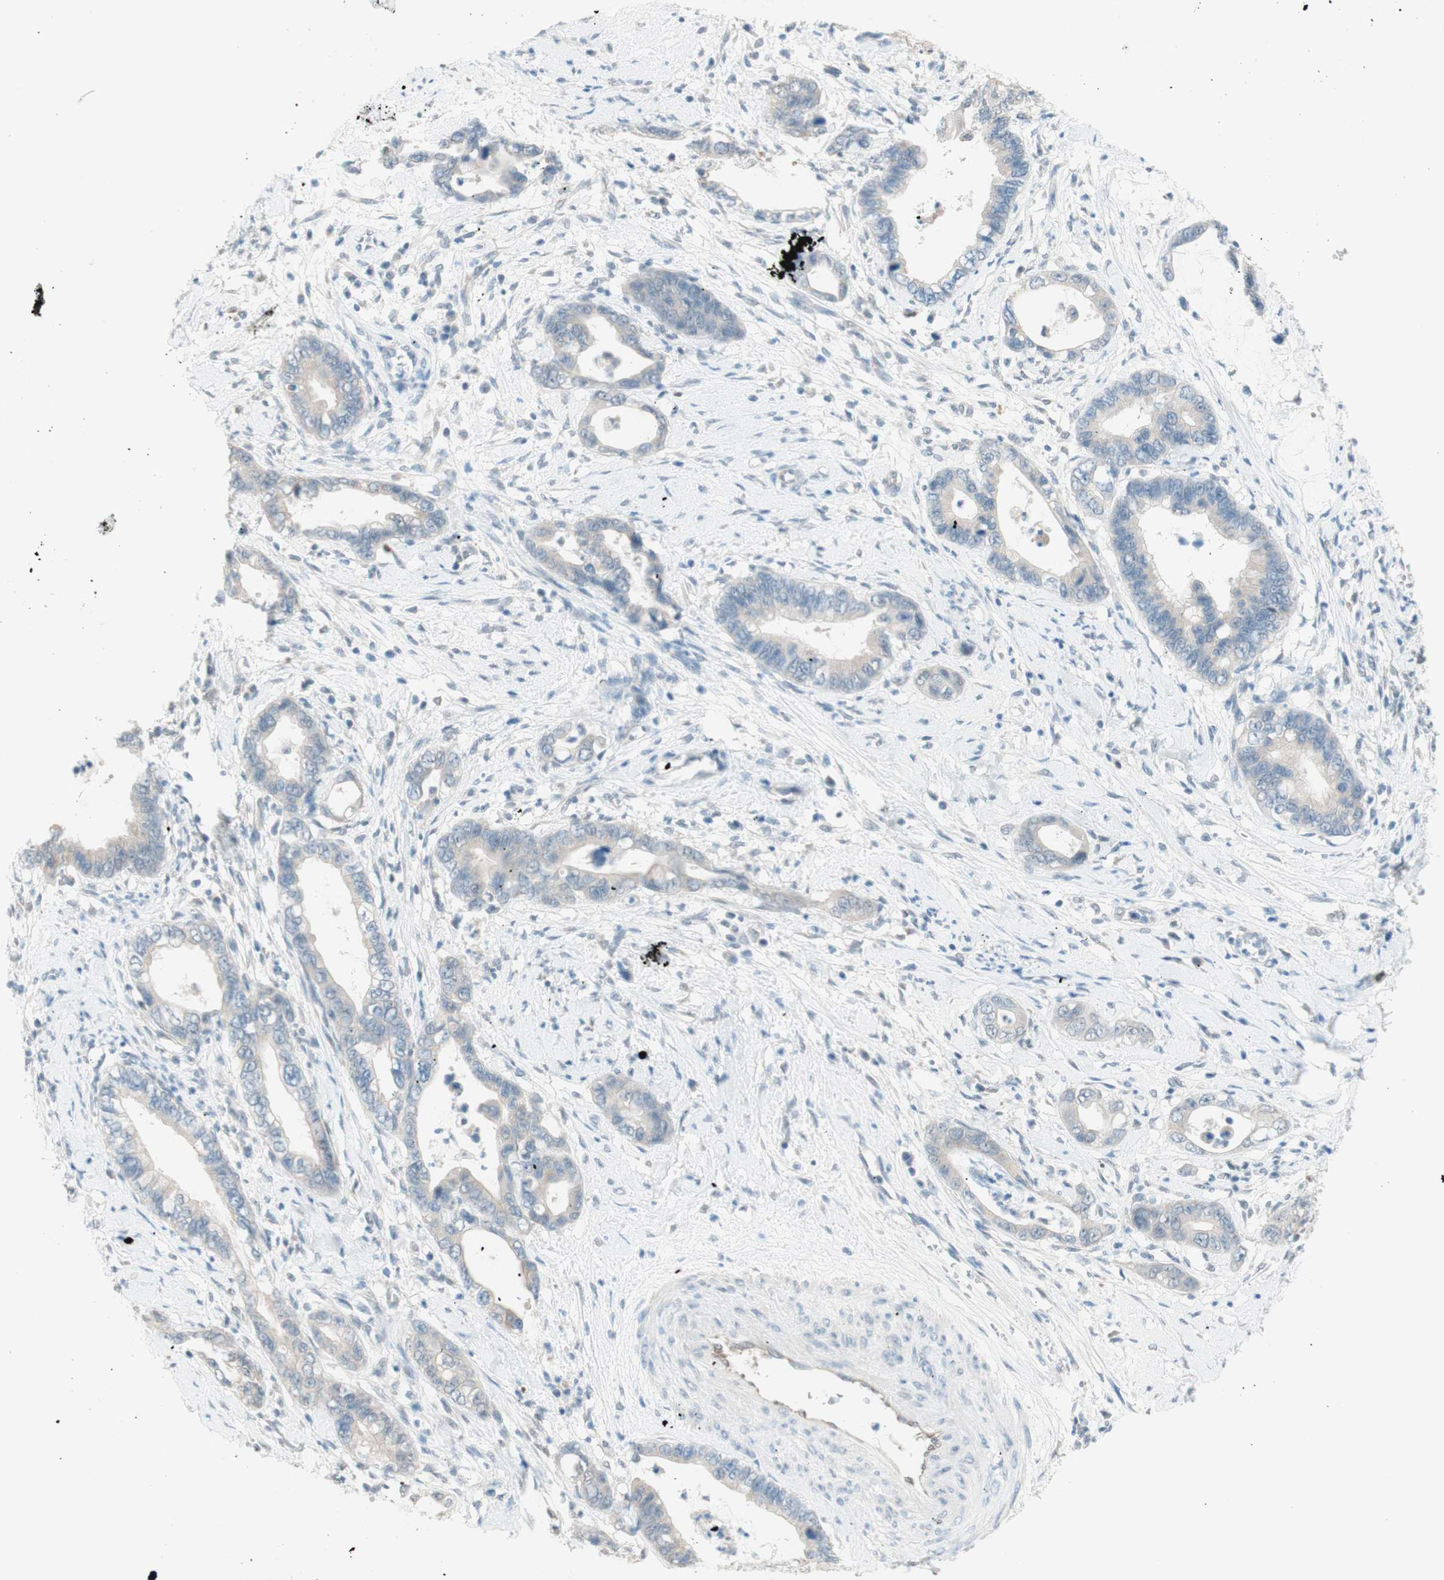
{"staining": {"intensity": "weak", "quantity": "25%-75%", "location": "cytoplasmic/membranous"}, "tissue": "cervical cancer", "cell_type": "Tumor cells", "image_type": "cancer", "snomed": [{"axis": "morphology", "description": "Adenocarcinoma, NOS"}, {"axis": "topography", "description": "Cervix"}], "caption": "The immunohistochemical stain labels weak cytoplasmic/membranous expression in tumor cells of cervical adenocarcinoma tissue.", "gene": "JPH1", "patient": {"sex": "female", "age": 44}}